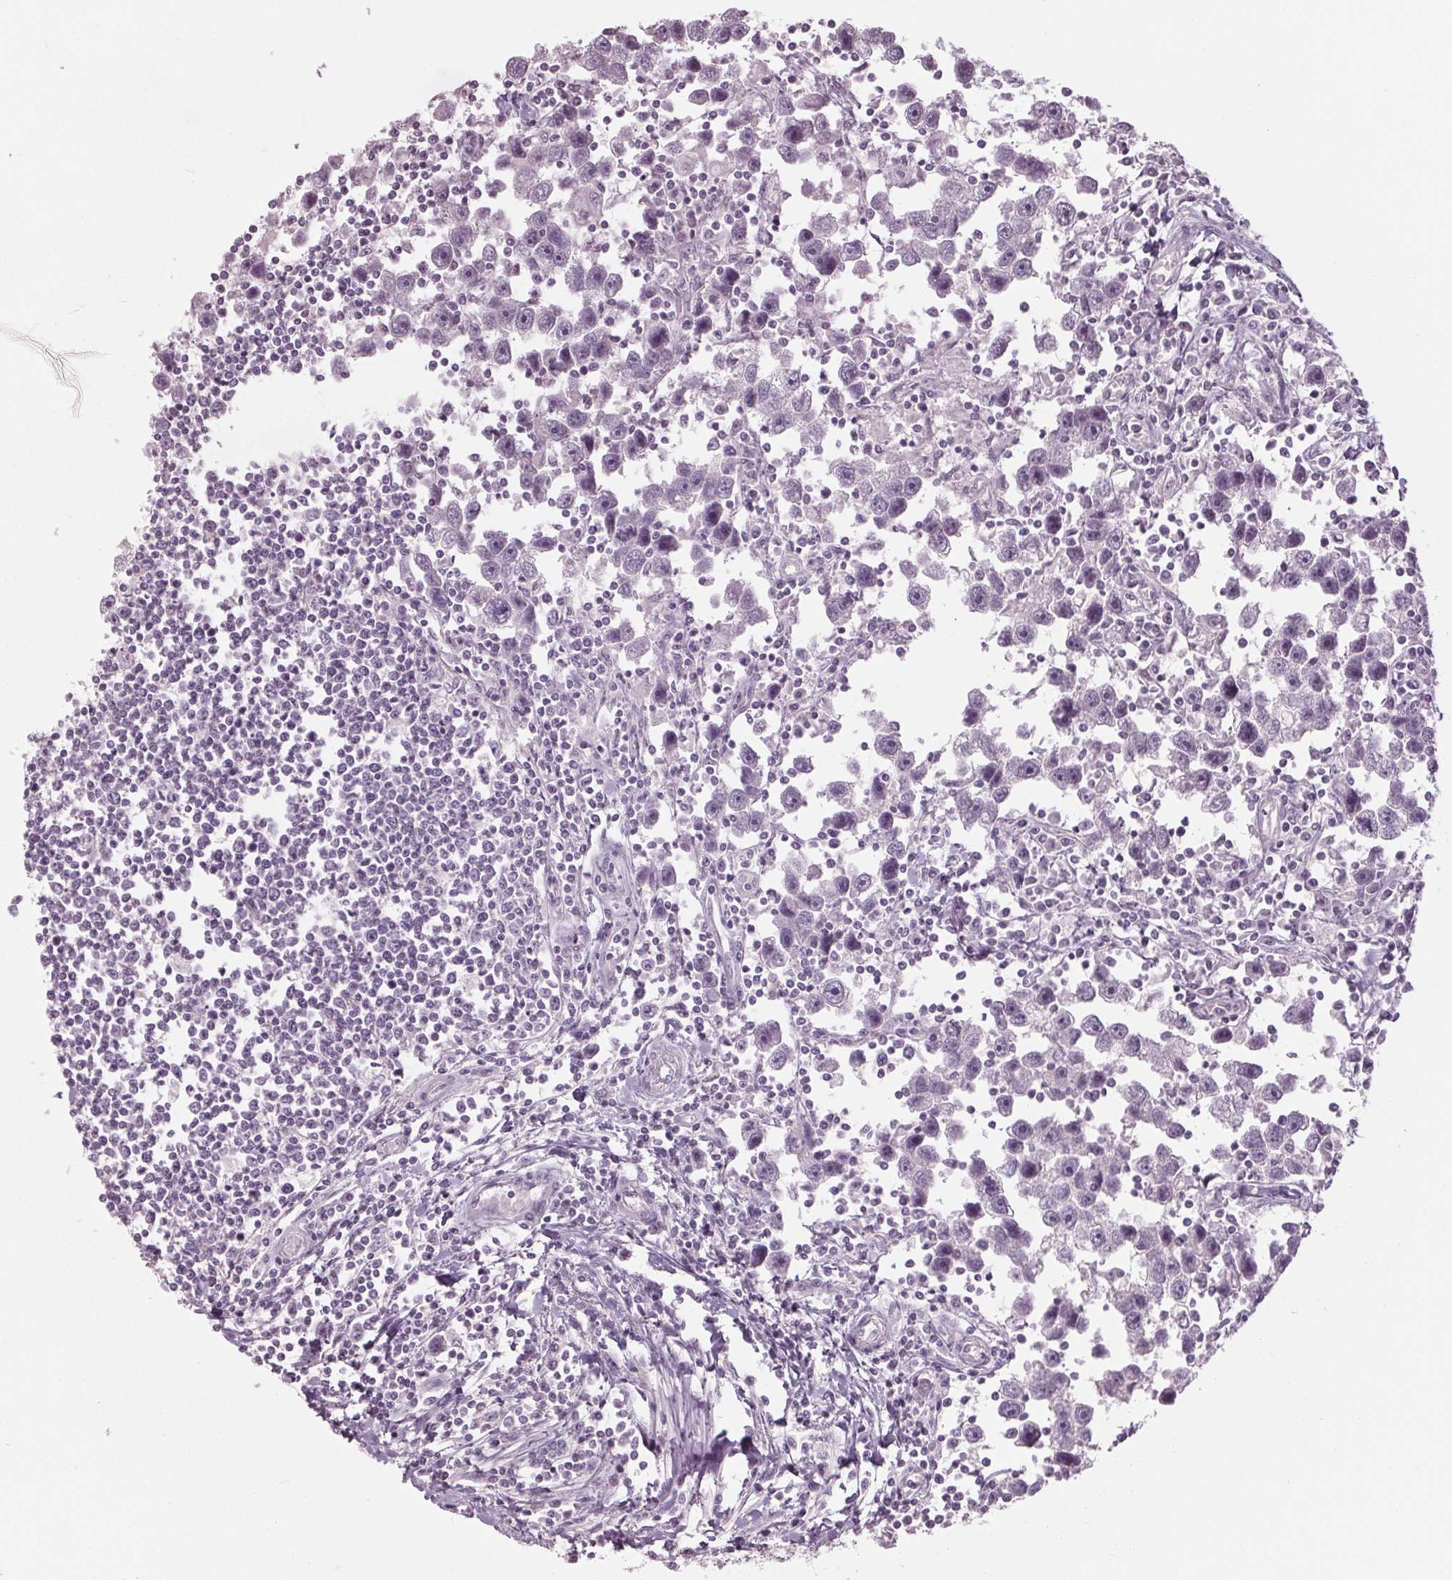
{"staining": {"intensity": "negative", "quantity": "none", "location": "none"}, "tissue": "testis cancer", "cell_type": "Tumor cells", "image_type": "cancer", "snomed": [{"axis": "morphology", "description": "Seminoma, NOS"}, {"axis": "topography", "description": "Testis"}], "caption": "Tumor cells show no significant protein positivity in testis seminoma.", "gene": "TNNC2", "patient": {"sex": "male", "age": 30}}